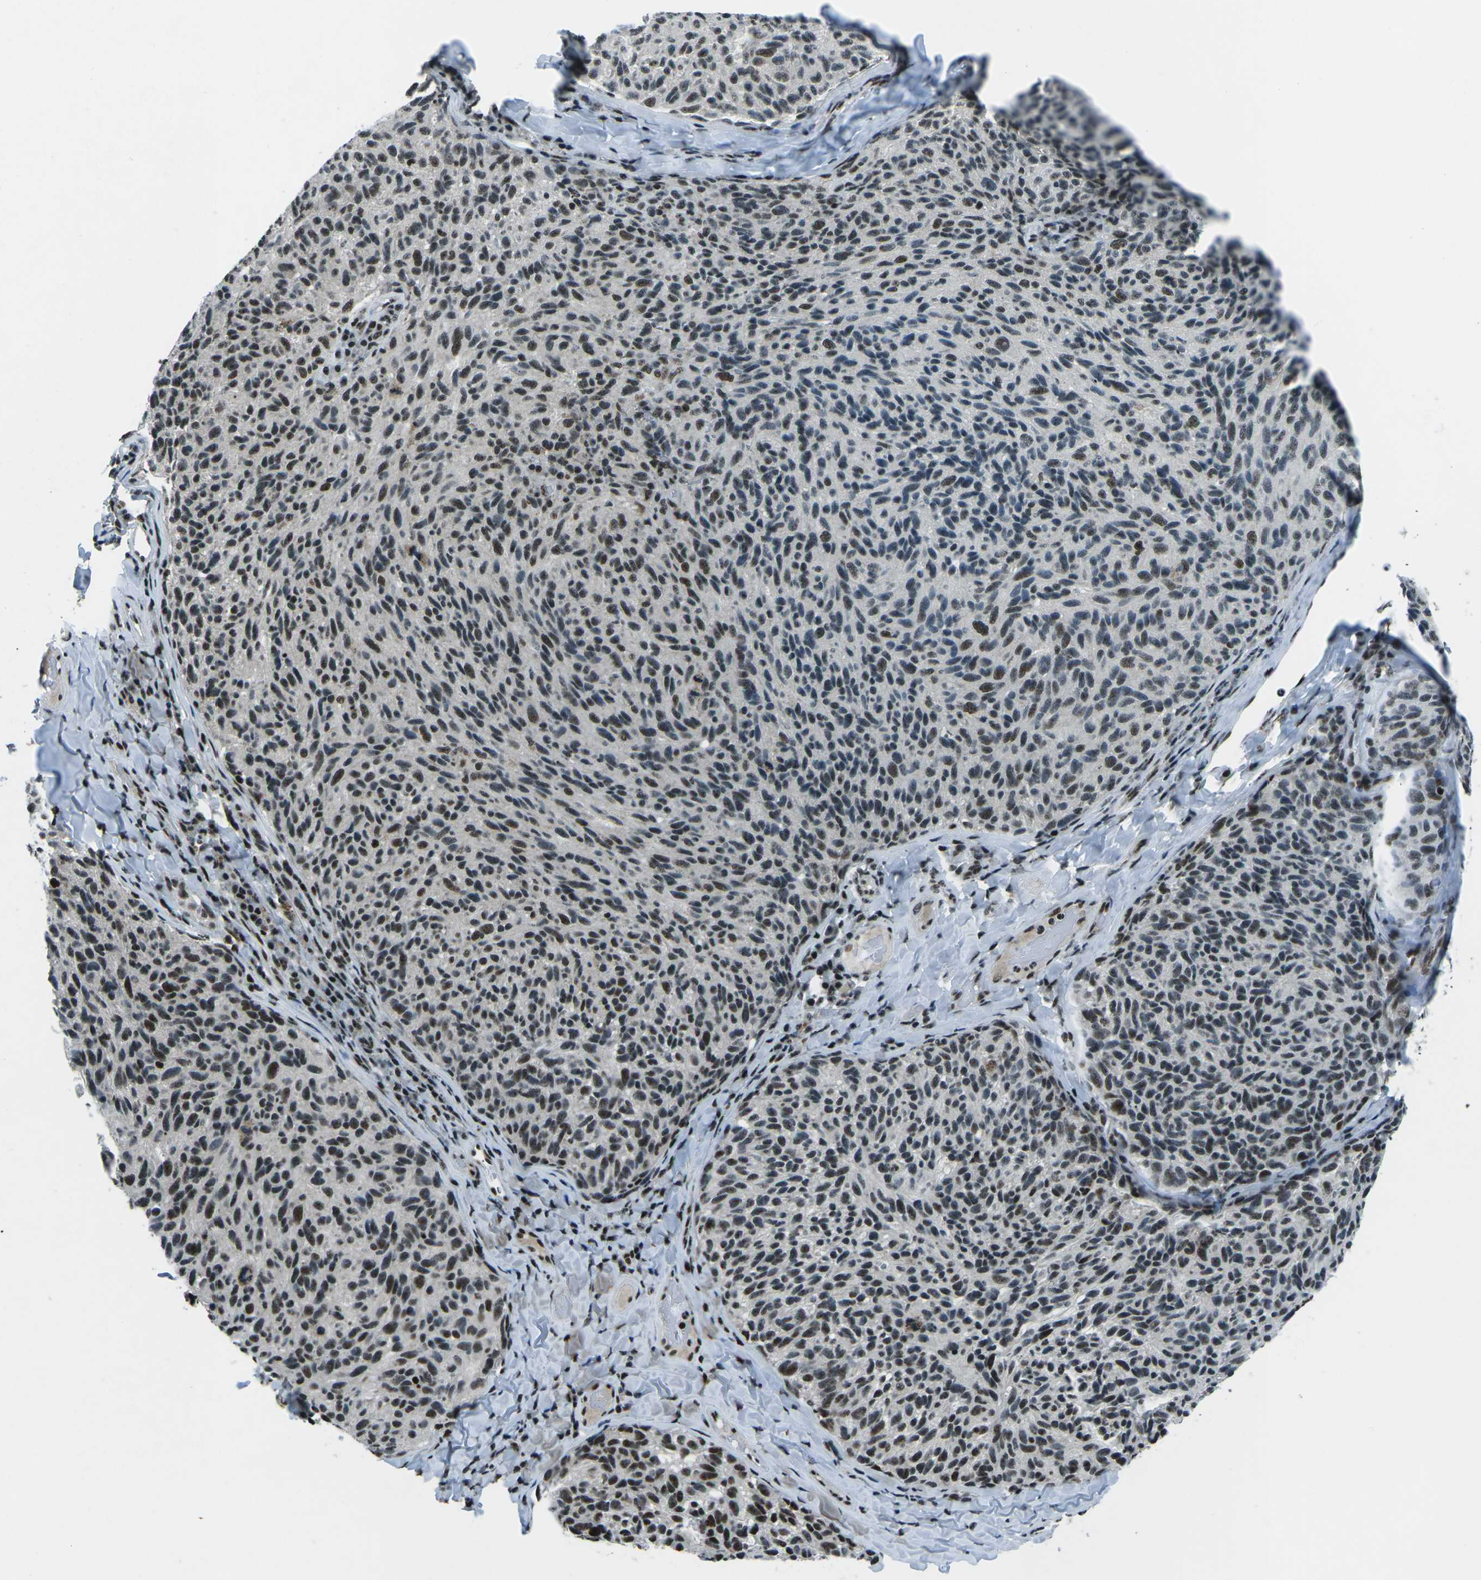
{"staining": {"intensity": "moderate", "quantity": ">75%", "location": "nuclear"}, "tissue": "melanoma", "cell_type": "Tumor cells", "image_type": "cancer", "snomed": [{"axis": "morphology", "description": "Malignant melanoma, NOS"}, {"axis": "topography", "description": "Skin"}], "caption": "Protein staining of melanoma tissue demonstrates moderate nuclear positivity in about >75% of tumor cells. (Stains: DAB (3,3'-diaminobenzidine) in brown, nuclei in blue, Microscopy: brightfield microscopy at high magnification).", "gene": "RBL2", "patient": {"sex": "female", "age": 73}}